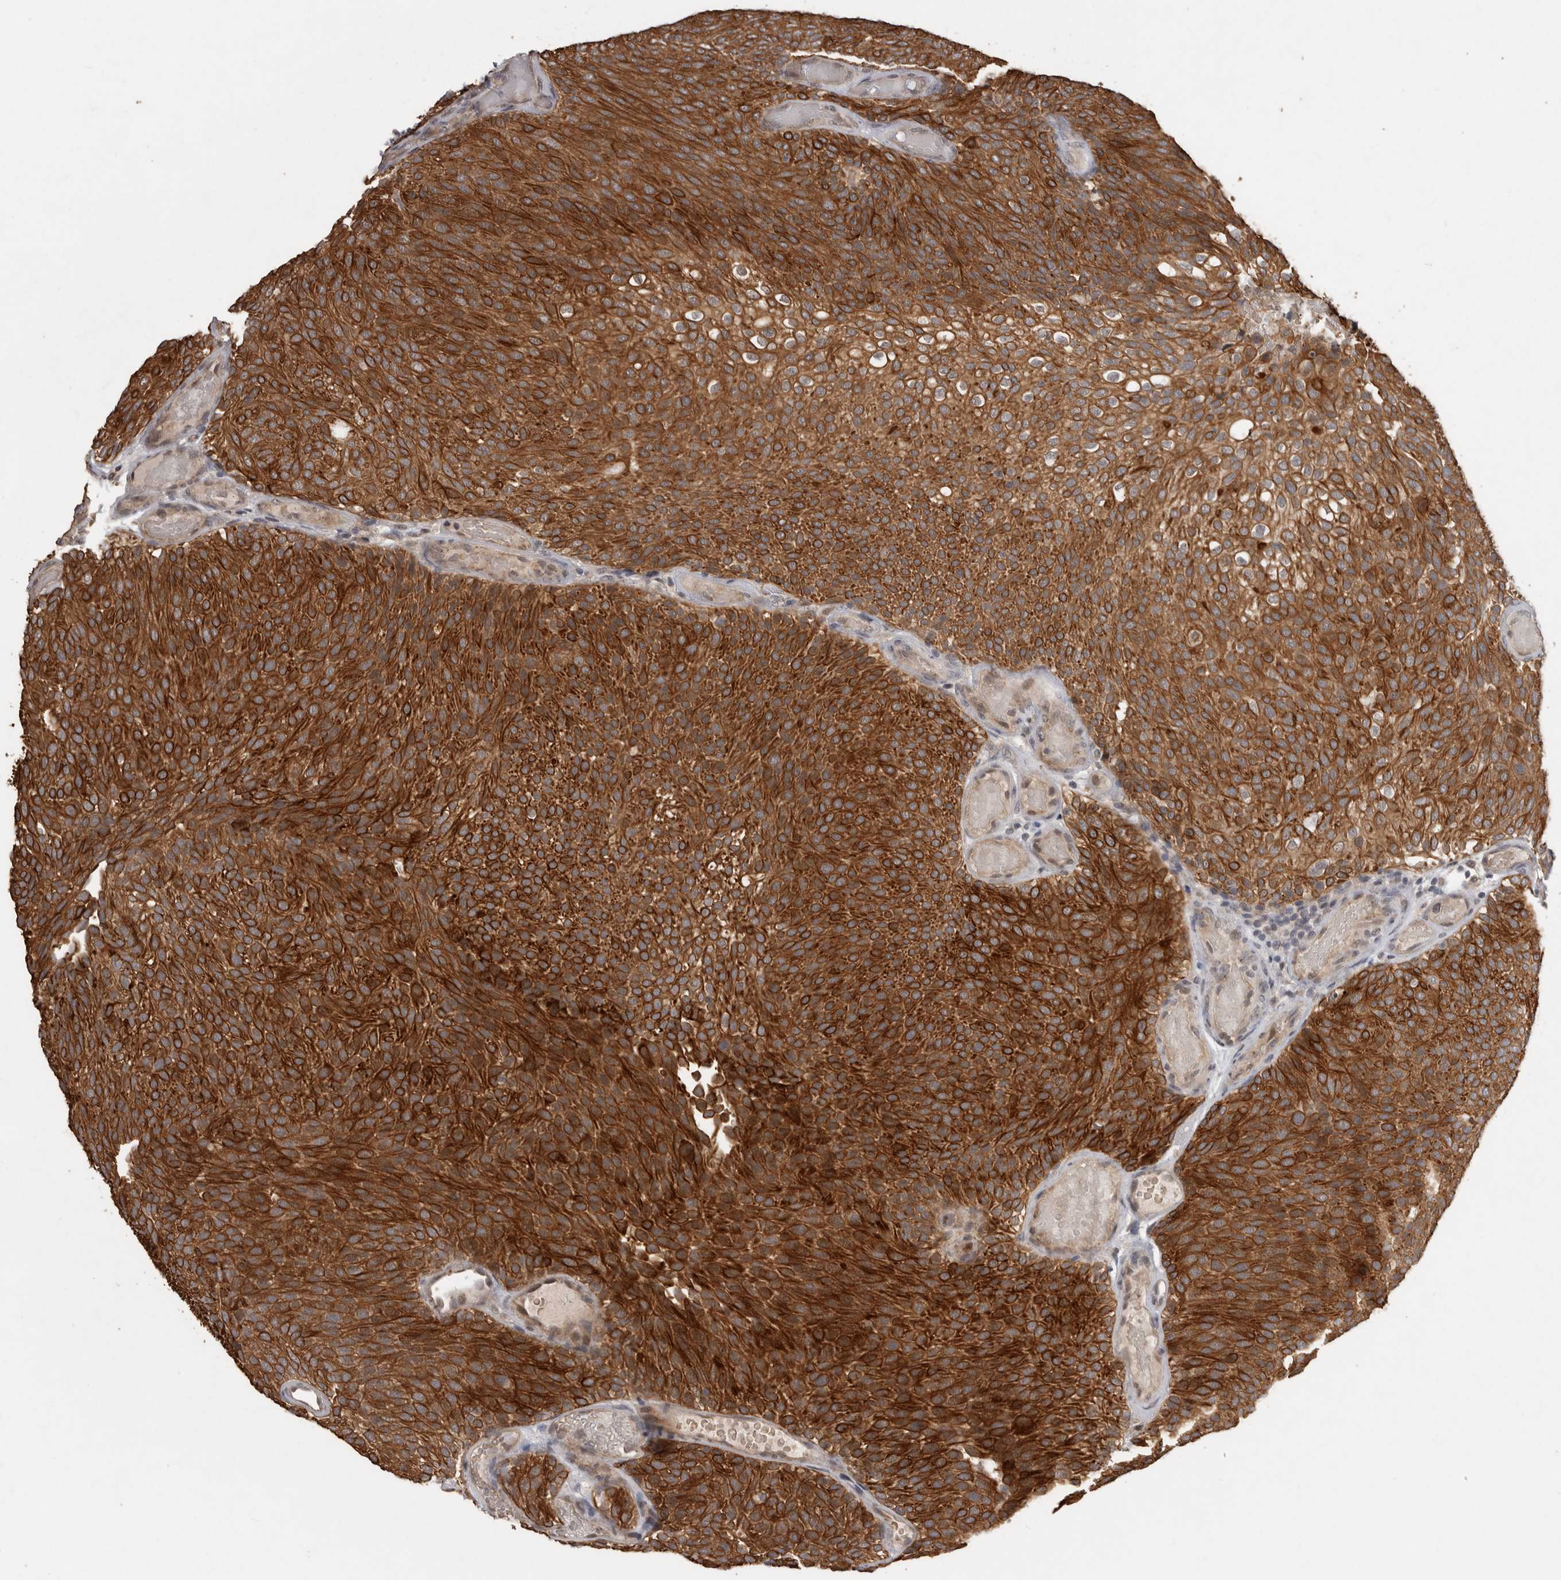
{"staining": {"intensity": "strong", "quantity": ">75%", "location": "cytoplasmic/membranous"}, "tissue": "urothelial cancer", "cell_type": "Tumor cells", "image_type": "cancer", "snomed": [{"axis": "morphology", "description": "Urothelial carcinoma, Low grade"}, {"axis": "topography", "description": "Urinary bladder"}], "caption": "This micrograph shows IHC staining of human urothelial carcinoma (low-grade), with high strong cytoplasmic/membranous staining in about >75% of tumor cells.", "gene": "RHPN1", "patient": {"sex": "male", "age": 78}}